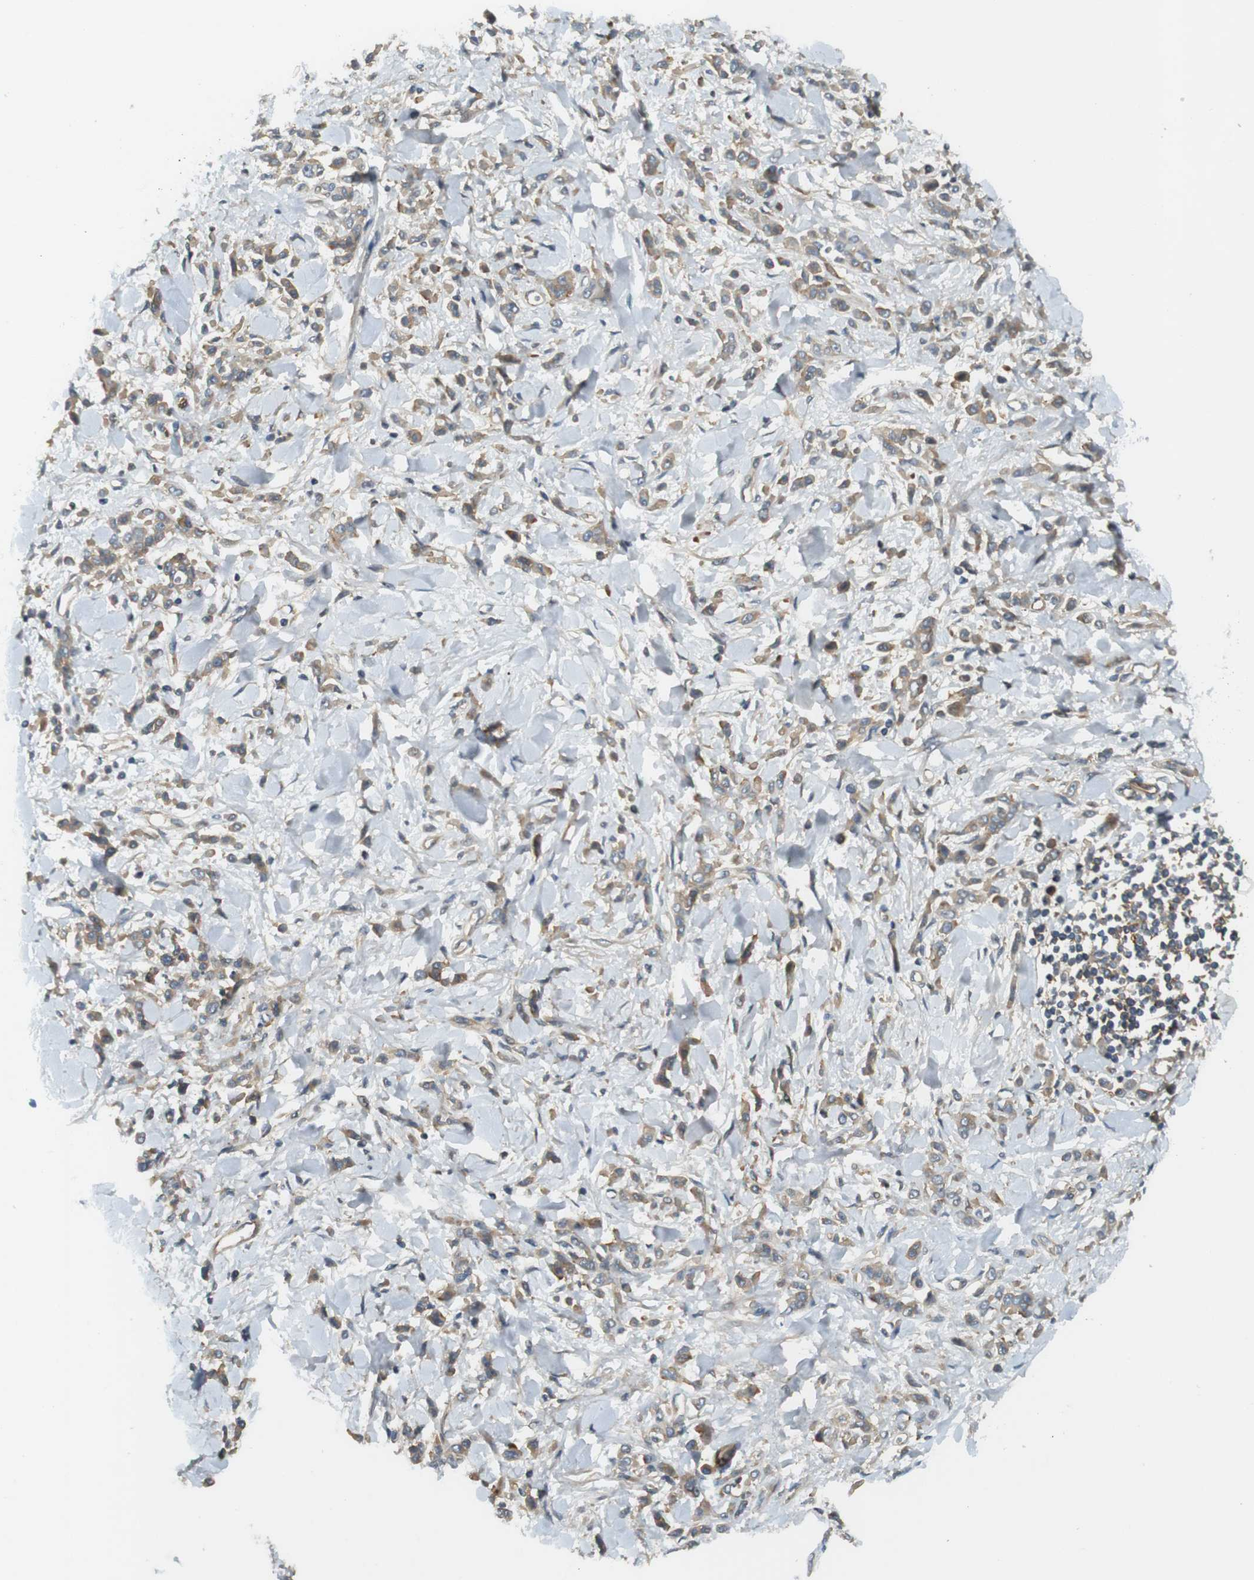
{"staining": {"intensity": "weak", "quantity": ">75%", "location": "cytoplasmic/membranous"}, "tissue": "stomach cancer", "cell_type": "Tumor cells", "image_type": "cancer", "snomed": [{"axis": "morphology", "description": "Normal tissue, NOS"}, {"axis": "morphology", "description": "Adenocarcinoma, NOS"}, {"axis": "topography", "description": "Stomach"}], "caption": "About >75% of tumor cells in human adenocarcinoma (stomach) show weak cytoplasmic/membranous protein staining as visualized by brown immunohistochemical staining.", "gene": "SH3GLB1", "patient": {"sex": "male", "age": 82}}